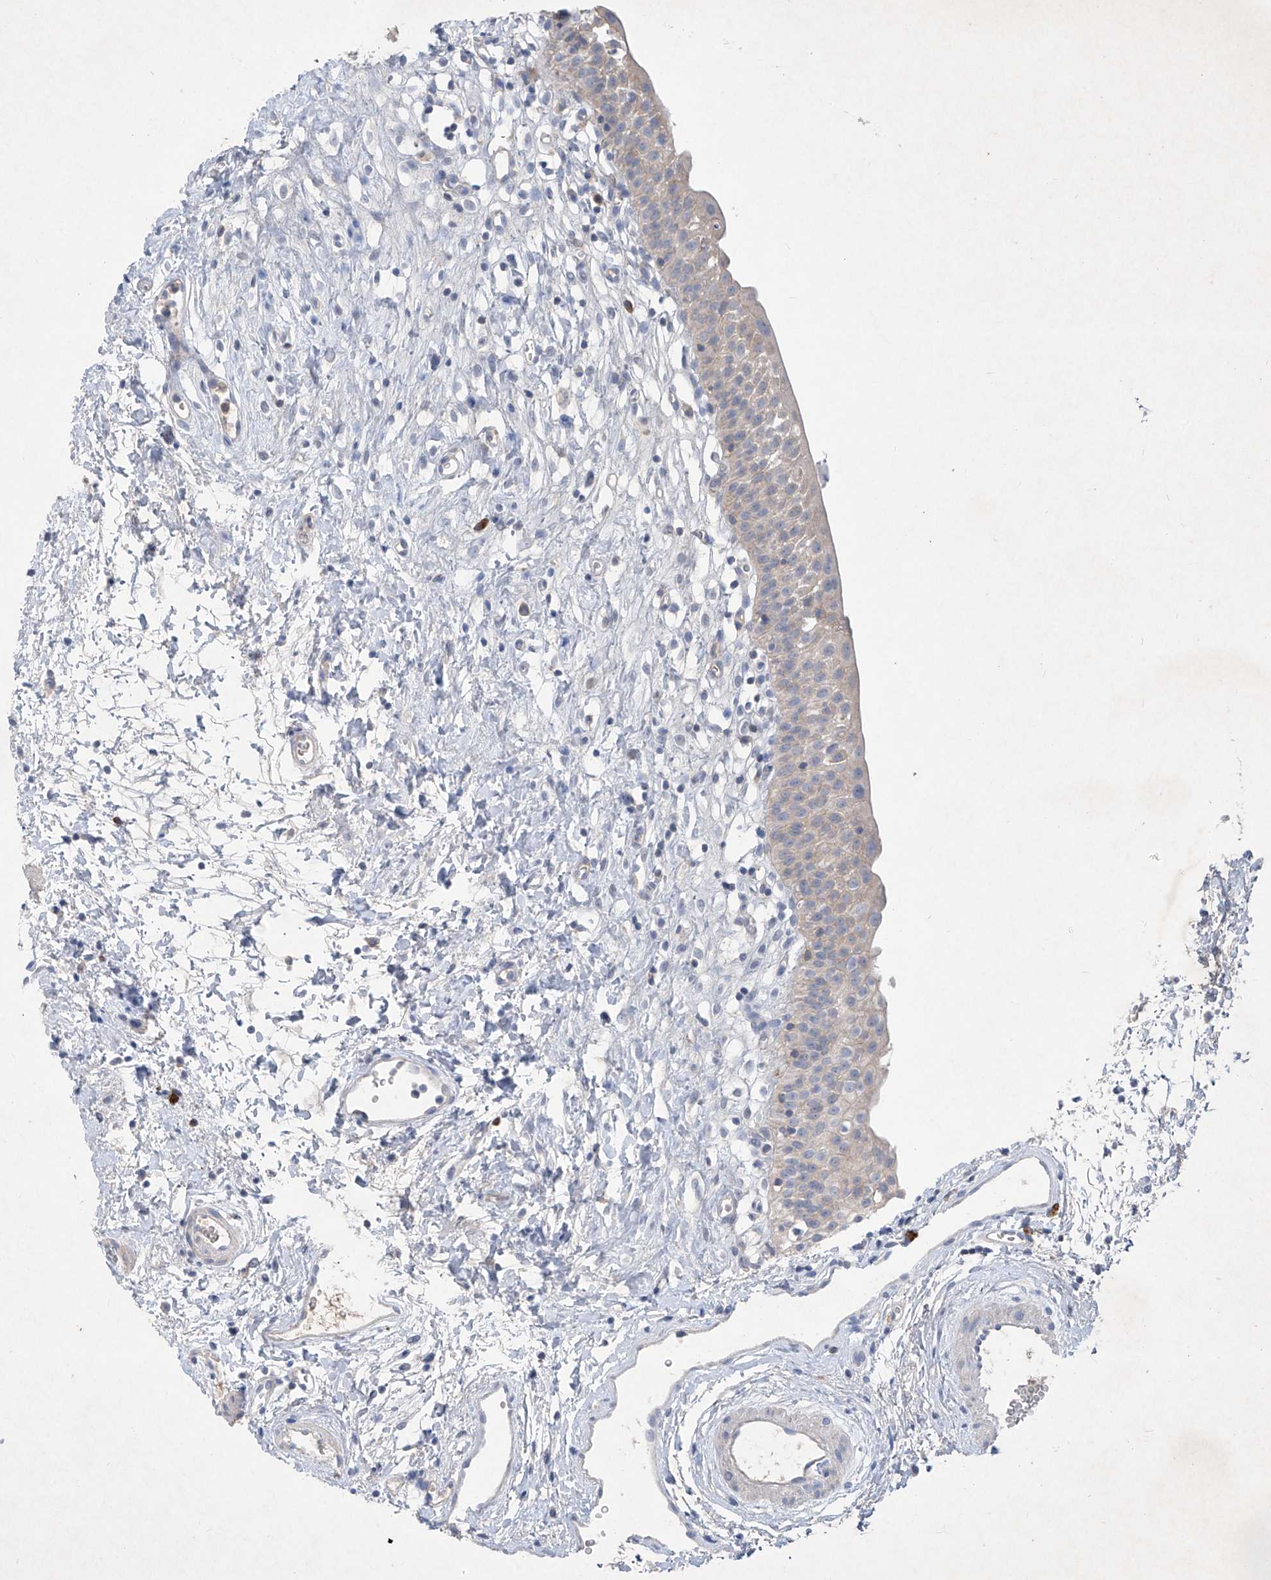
{"staining": {"intensity": "negative", "quantity": "none", "location": "none"}, "tissue": "urinary bladder", "cell_type": "Urothelial cells", "image_type": "normal", "snomed": [{"axis": "morphology", "description": "Normal tissue, NOS"}, {"axis": "topography", "description": "Urinary bladder"}], "caption": "Immunohistochemistry (IHC) image of normal urinary bladder stained for a protein (brown), which demonstrates no expression in urothelial cells. (DAB immunohistochemistry visualized using brightfield microscopy, high magnification).", "gene": "ASNS", "patient": {"sex": "male", "age": 51}}